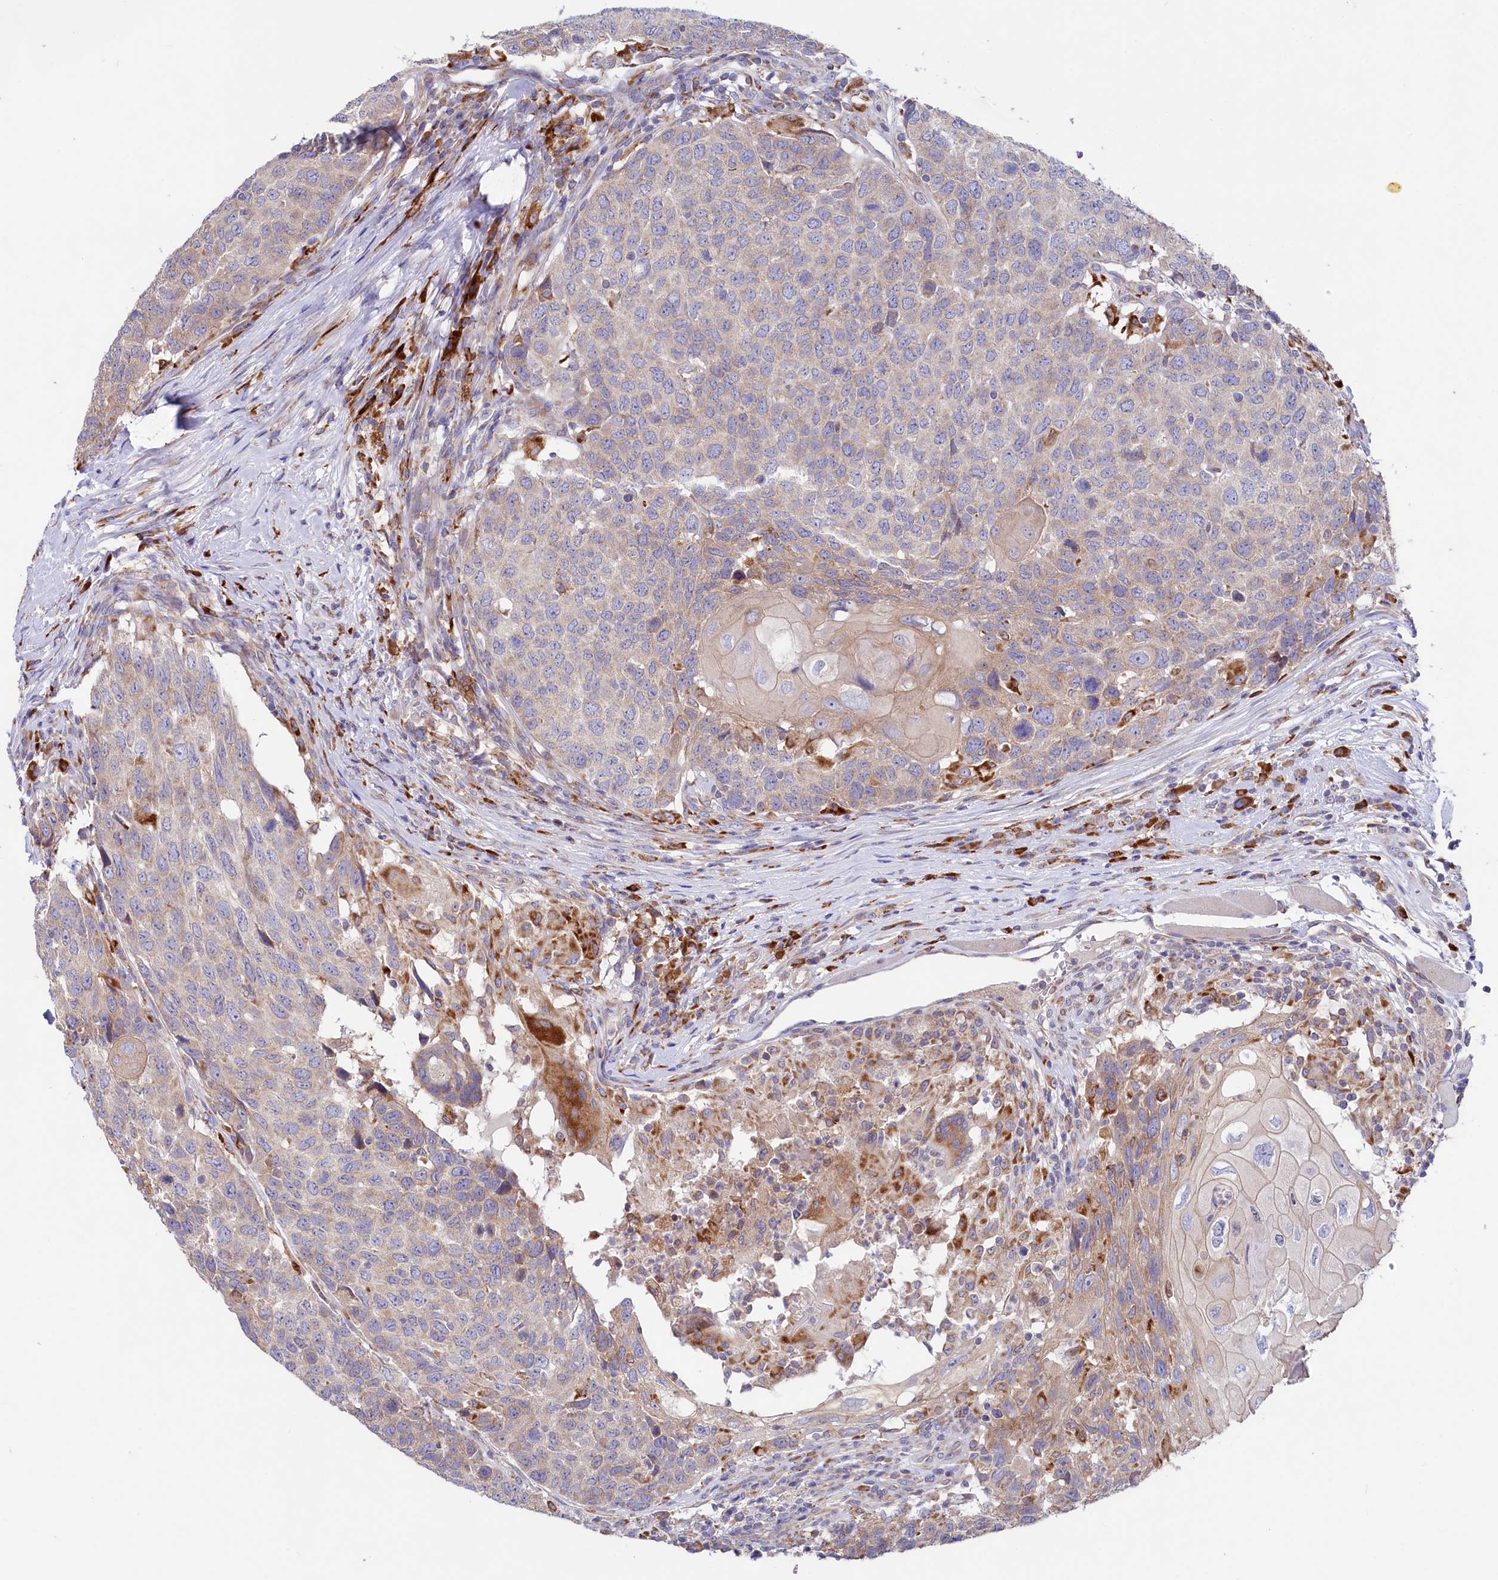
{"staining": {"intensity": "weak", "quantity": "<25%", "location": "cytoplasmic/membranous"}, "tissue": "head and neck cancer", "cell_type": "Tumor cells", "image_type": "cancer", "snomed": [{"axis": "morphology", "description": "Squamous cell carcinoma, NOS"}, {"axis": "topography", "description": "Head-Neck"}], "caption": "DAB (3,3'-diaminobenzidine) immunohistochemical staining of head and neck squamous cell carcinoma displays no significant staining in tumor cells. (Brightfield microscopy of DAB immunohistochemistry (IHC) at high magnification).", "gene": "CHID1", "patient": {"sex": "male", "age": 66}}